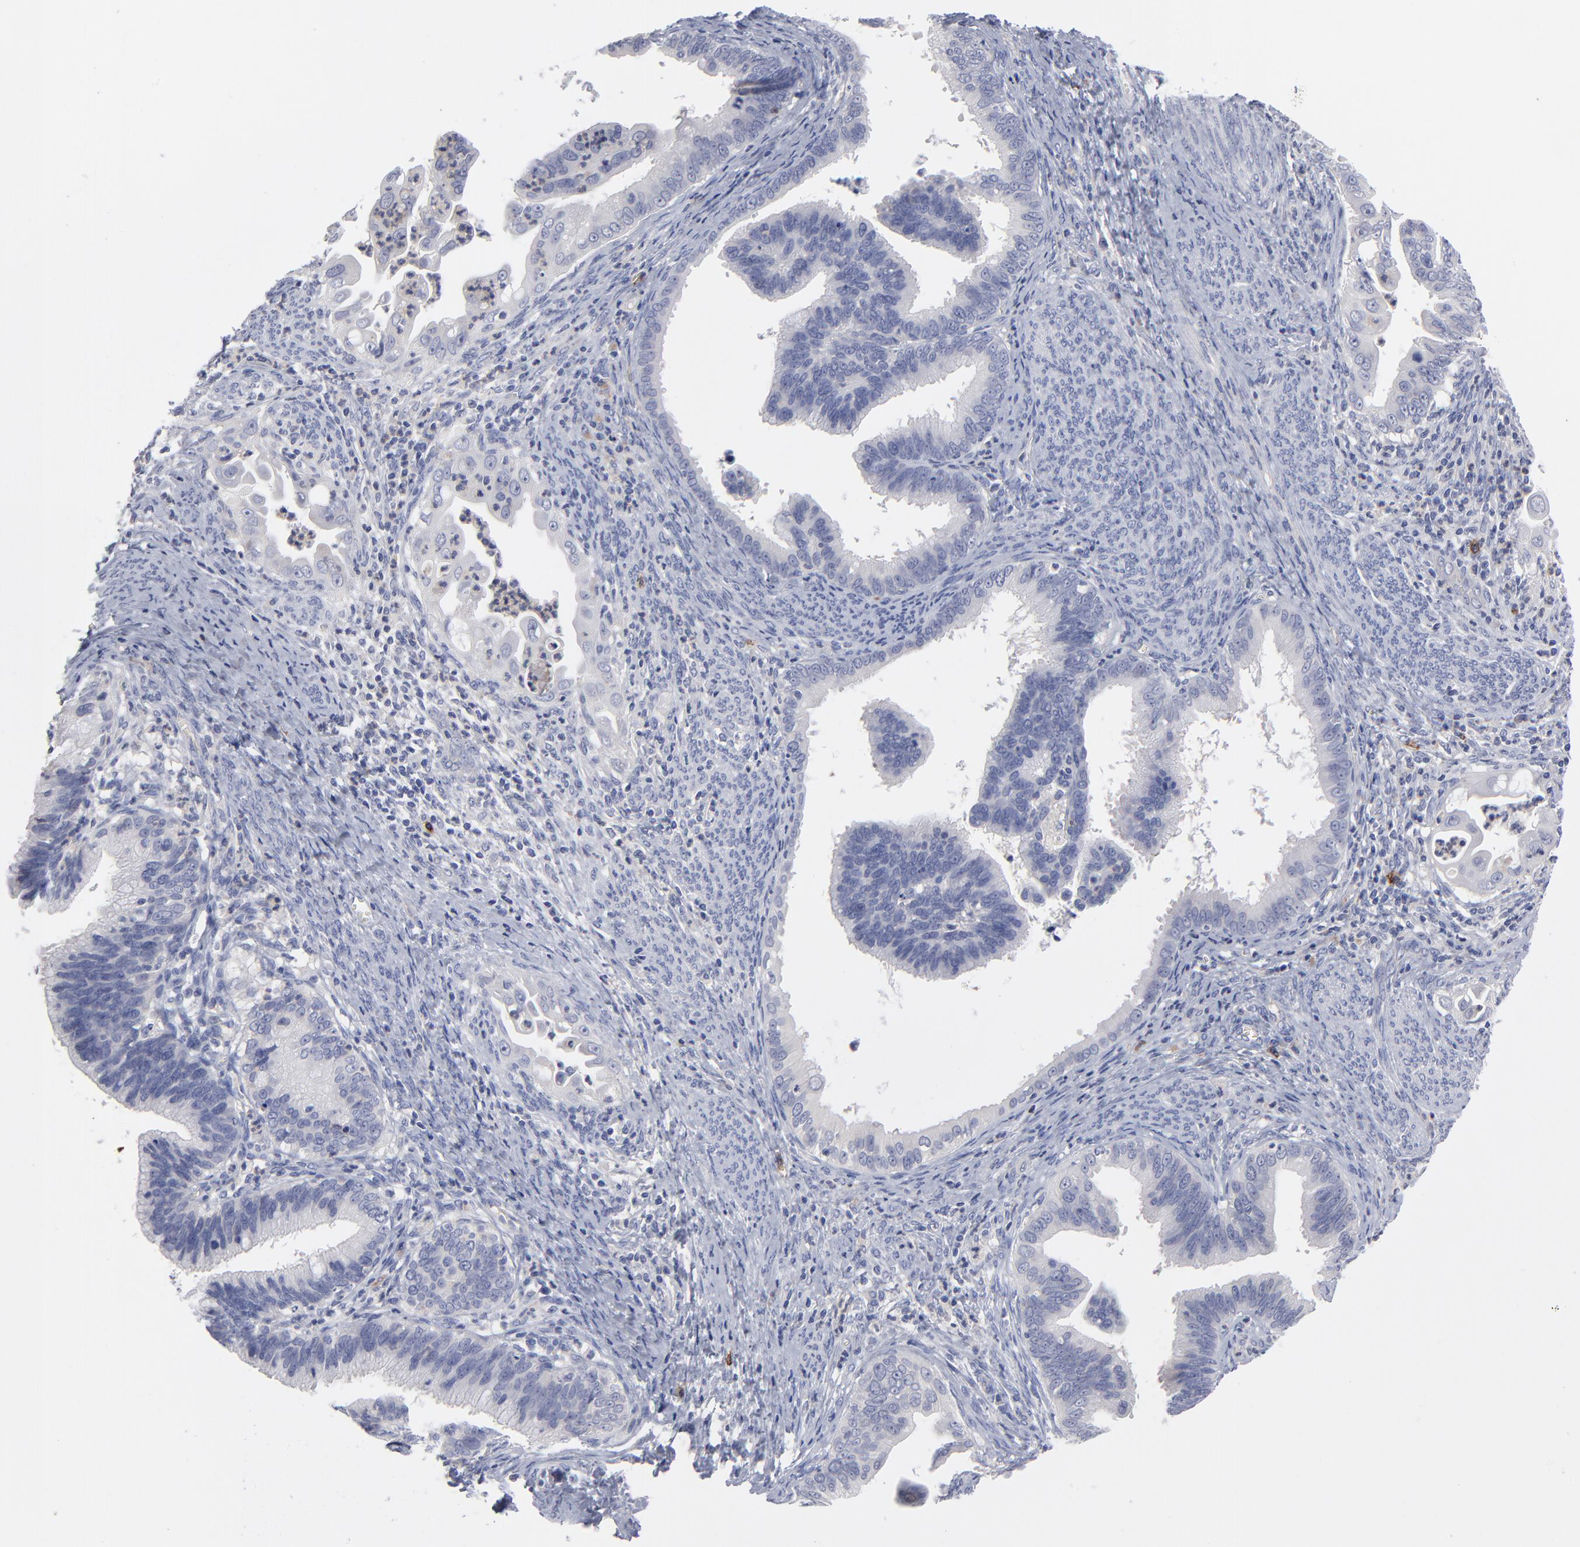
{"staining": {"intensity": "negative", "quantity": "none", "location": "none"}, "tissue": "cervical cancer", "cell_type": "Tumor cells", "image_type": "cancer", "snomed": [{"axis": "morphology", "description": "Adenocarcinoma, NOS"}, {"axis": "topography", "description": "Cervix"}], "caption": "Protein analysis of cervical cancer demonstrates no significant staining in tumor cells.", "gene": "CCR3", "patient": {"sex": "female", "age": 47}}